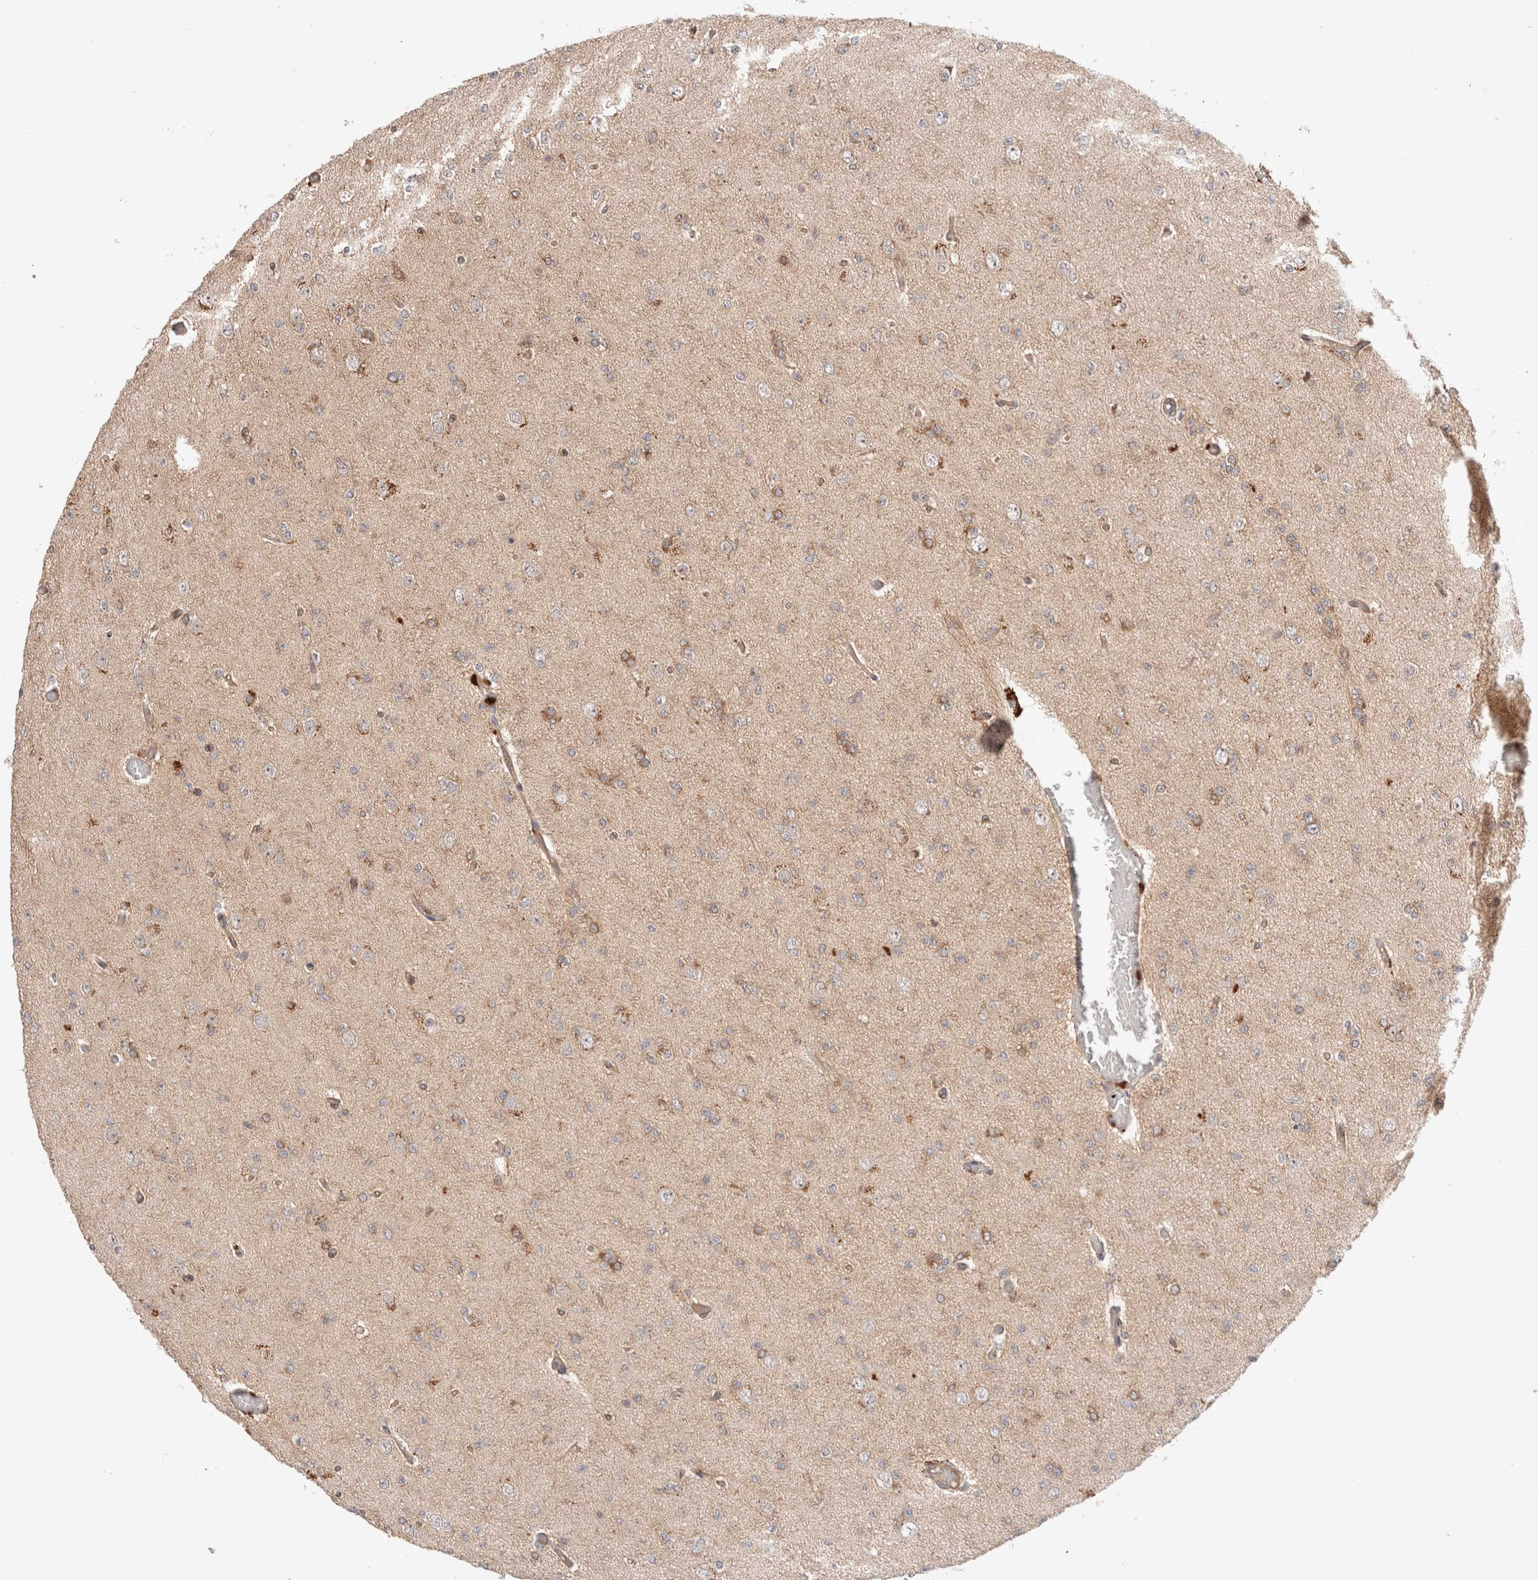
{"staining": {"intensity": "weak", "quantity": "25%-75%", "location": "cytoplasmic/membranous"}, "tissue": "glioma", "cell_type": "Tumor cells", "image_type": "cancer", "snomed": [{"axis": "morphology", "description": "Glioma, malignant, Low grade"}, {"axis": "topography", "description": "Brain"}], "caption": "There is low levels of weak cytoplasmic/membranous positivity in tumor cells of glioma, as demonstrated by immunohistochemical staining (brown color).", "gene": "KLHL20", "patient": {"sex": "female", "age": 22}}